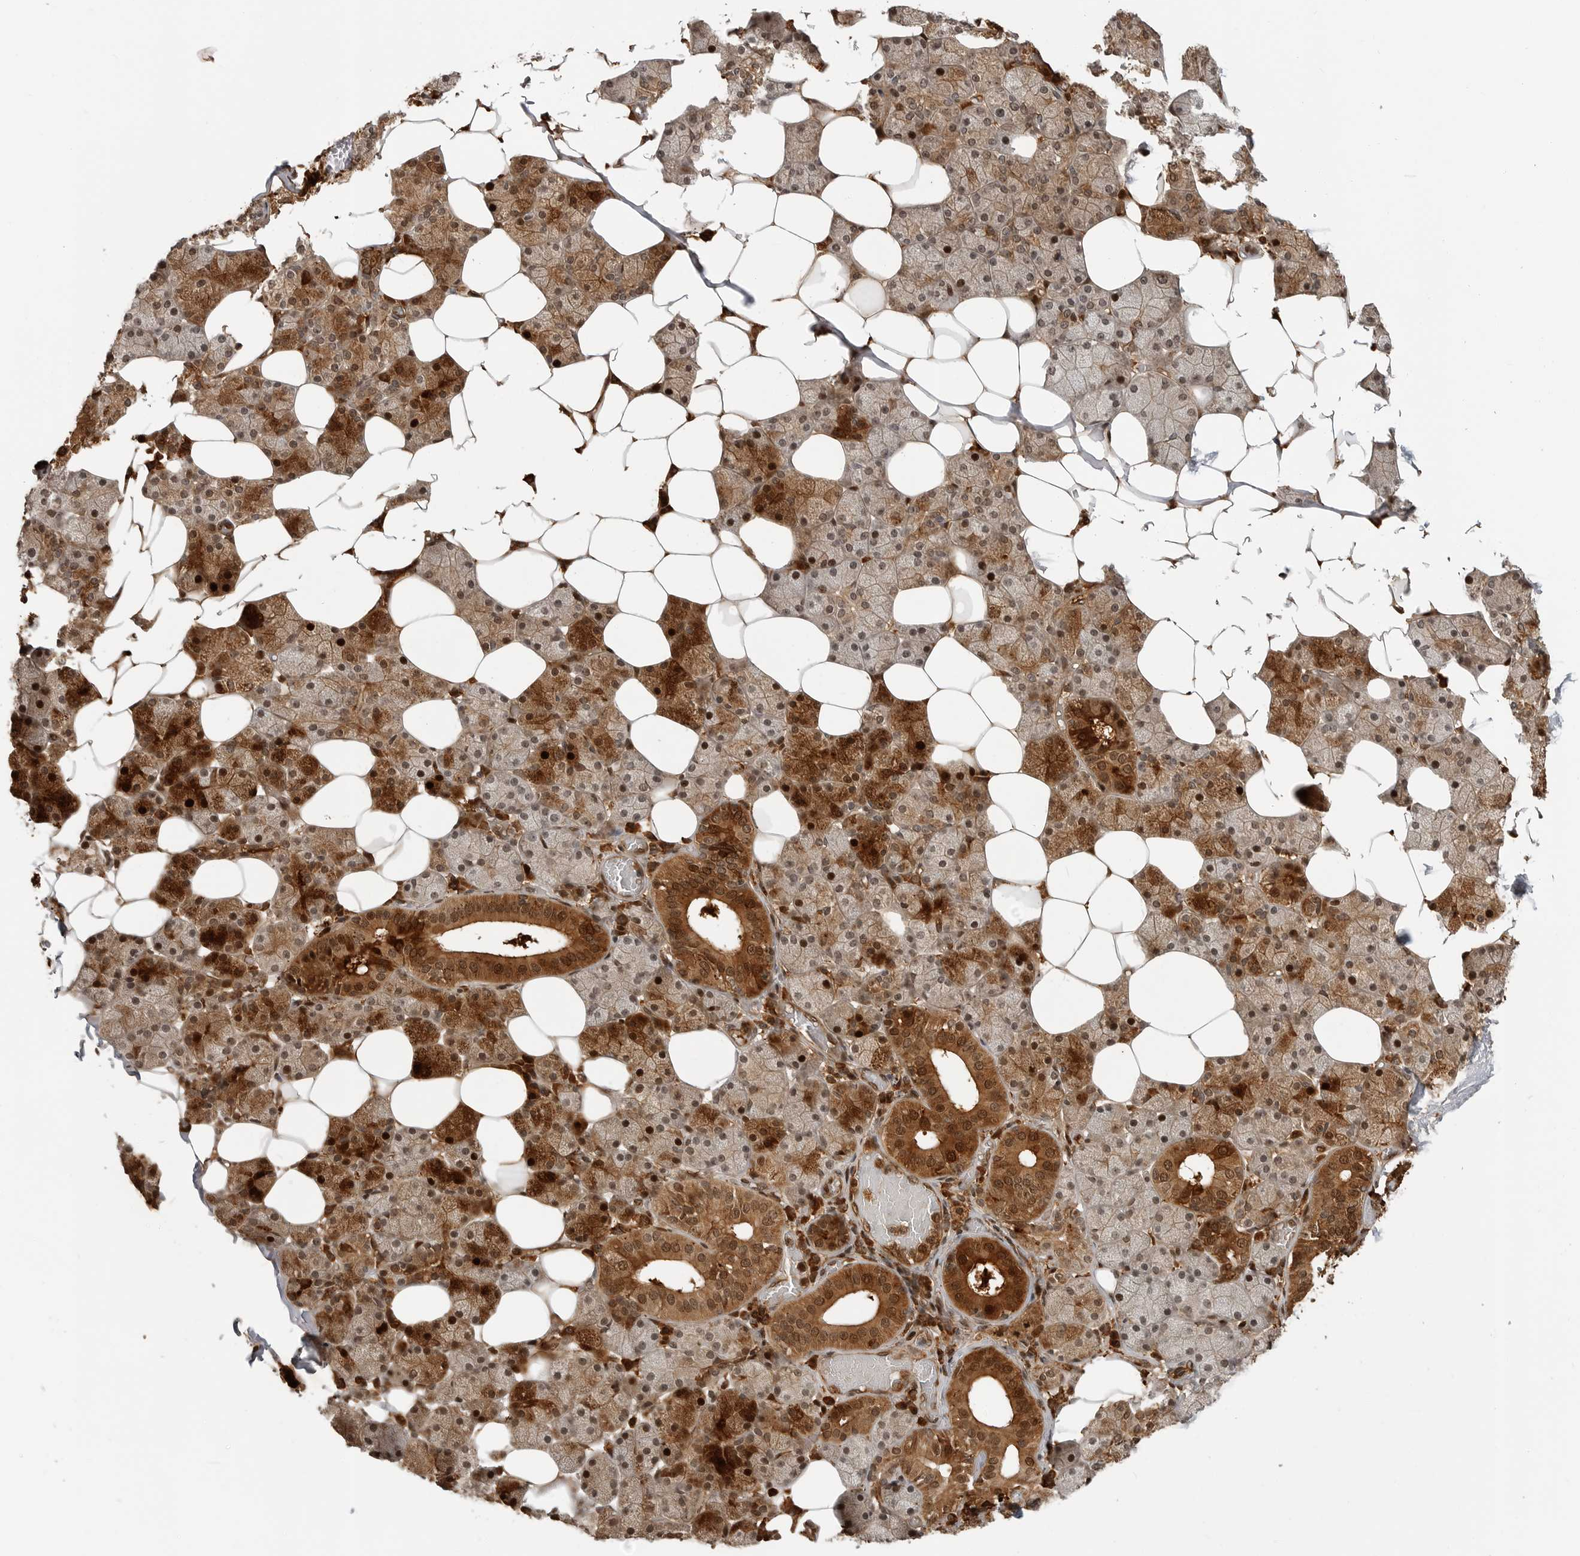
{"staining": {"intensity": "strong", "quantity": "<25%", "location": "cytoplasmic/membranous,nuclear"}, "tissue": "salivary gland", "cell_type": "Glandular cells", "image_type": "normal", "snomed": [{"axis": "morphology", "description": "Normal tissue, NOS"}, {"axis": "topography", "description": "Salivary gland"}], "caption": "Immunohistochemical staining of benign human salivary gland shows medium levels of strong cytoplasmic/membranous,nuclear expression in about <25% of glandular cells.", "gene": "BMP2K", "patient": {"sex": "female", "age": 33}}